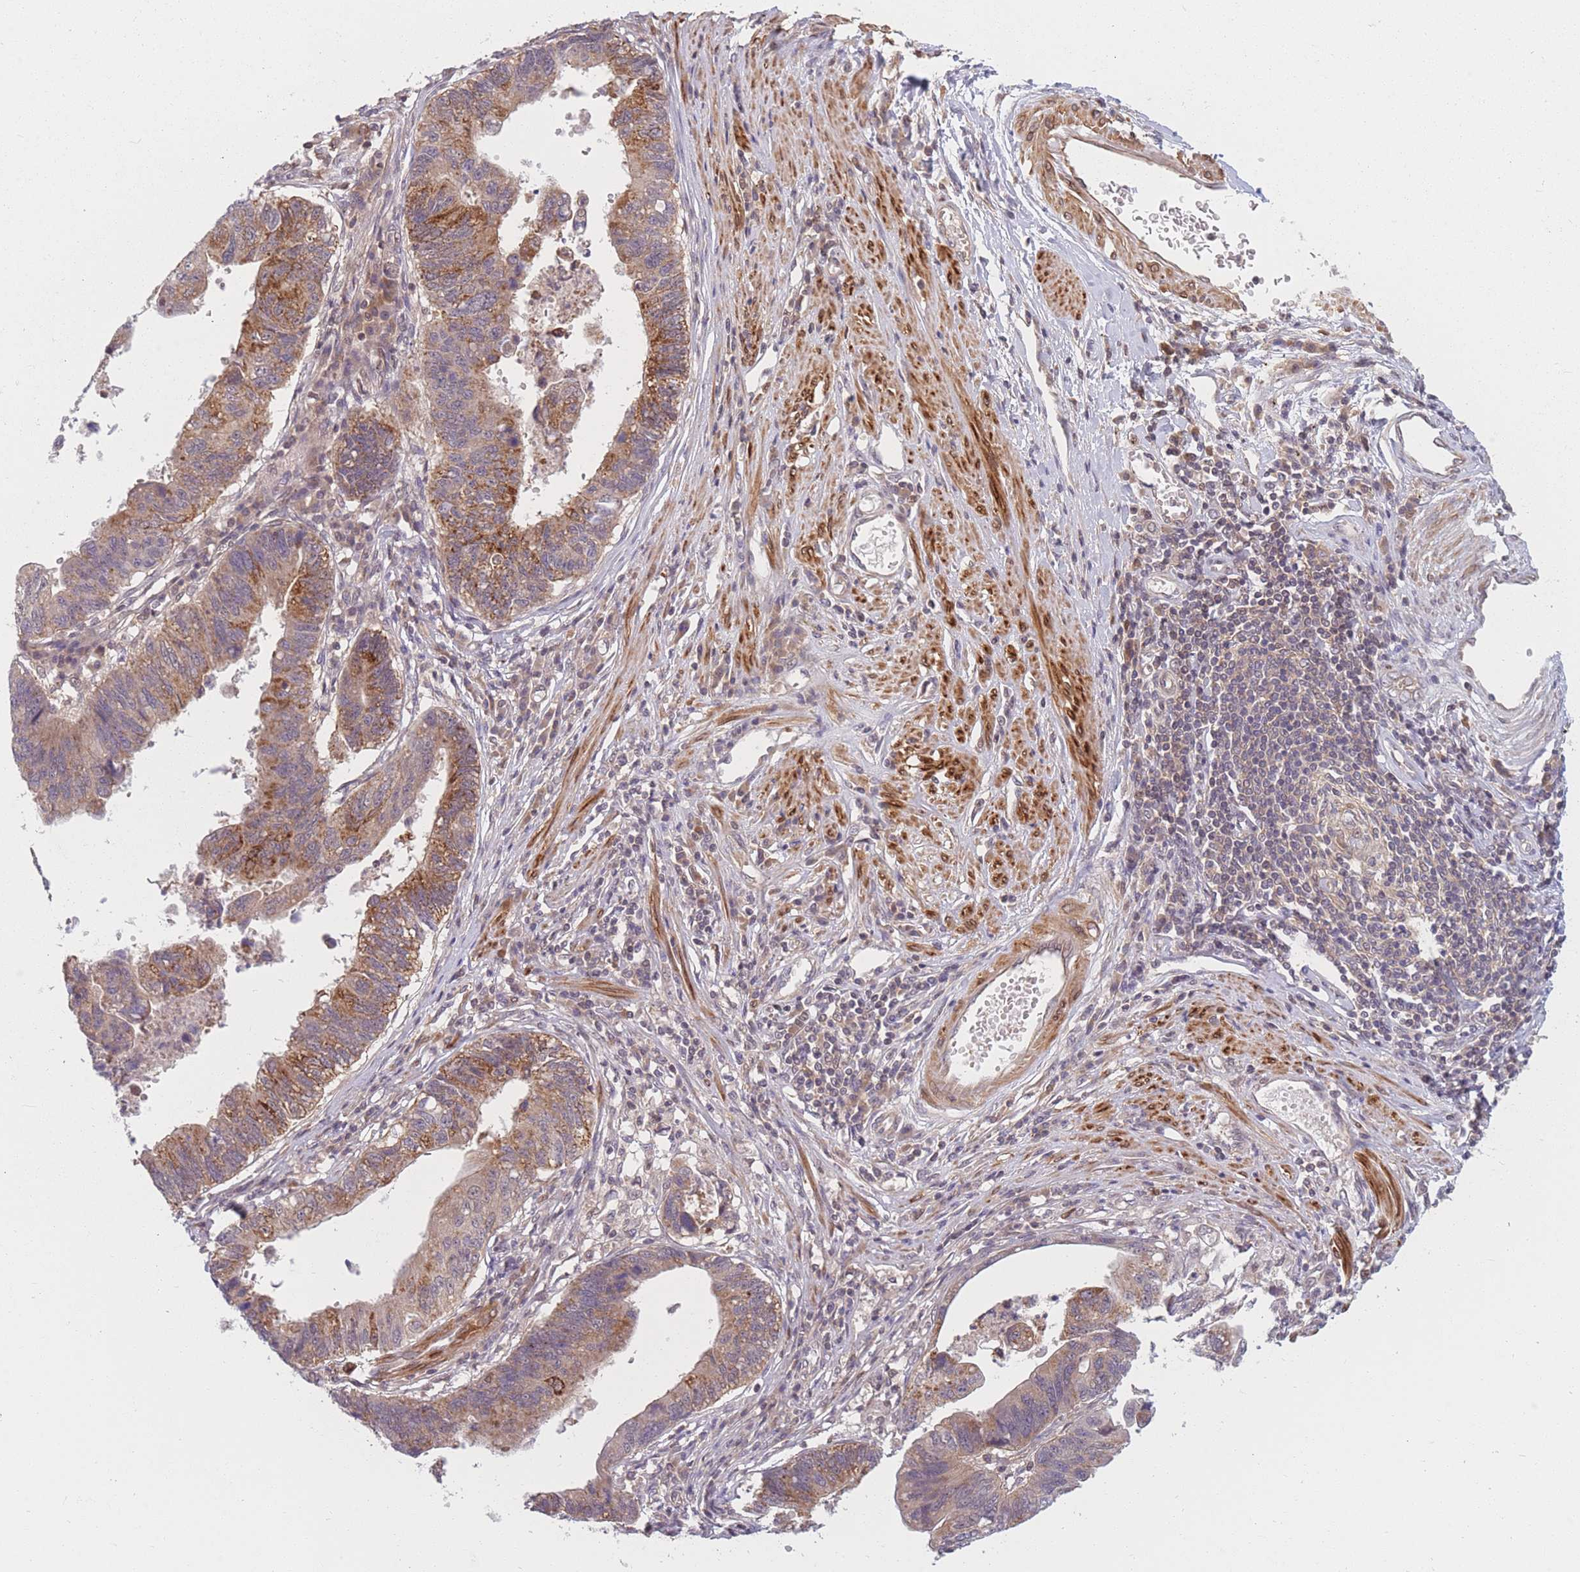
{"staining": {"intensity": "moderate", "quantity": ">75%", "location": "cytoplasmic/membranous"}, "tissue": "stomach cancer", "cell_type": "Tumor cells", "image_type": "cancer", "snomed": [{"axis": "morphology", "description": "Adenocarcinoma, NOS"}, {"axis": "topography", "description": "Stomach"}], "caption": "A brown stain highlights moderate cytoplasmic/membranous staining of a protein in stomach cancer tumor cells.", "gene": "FAM153A", "patient": {"sex": "male", "age": 59}}